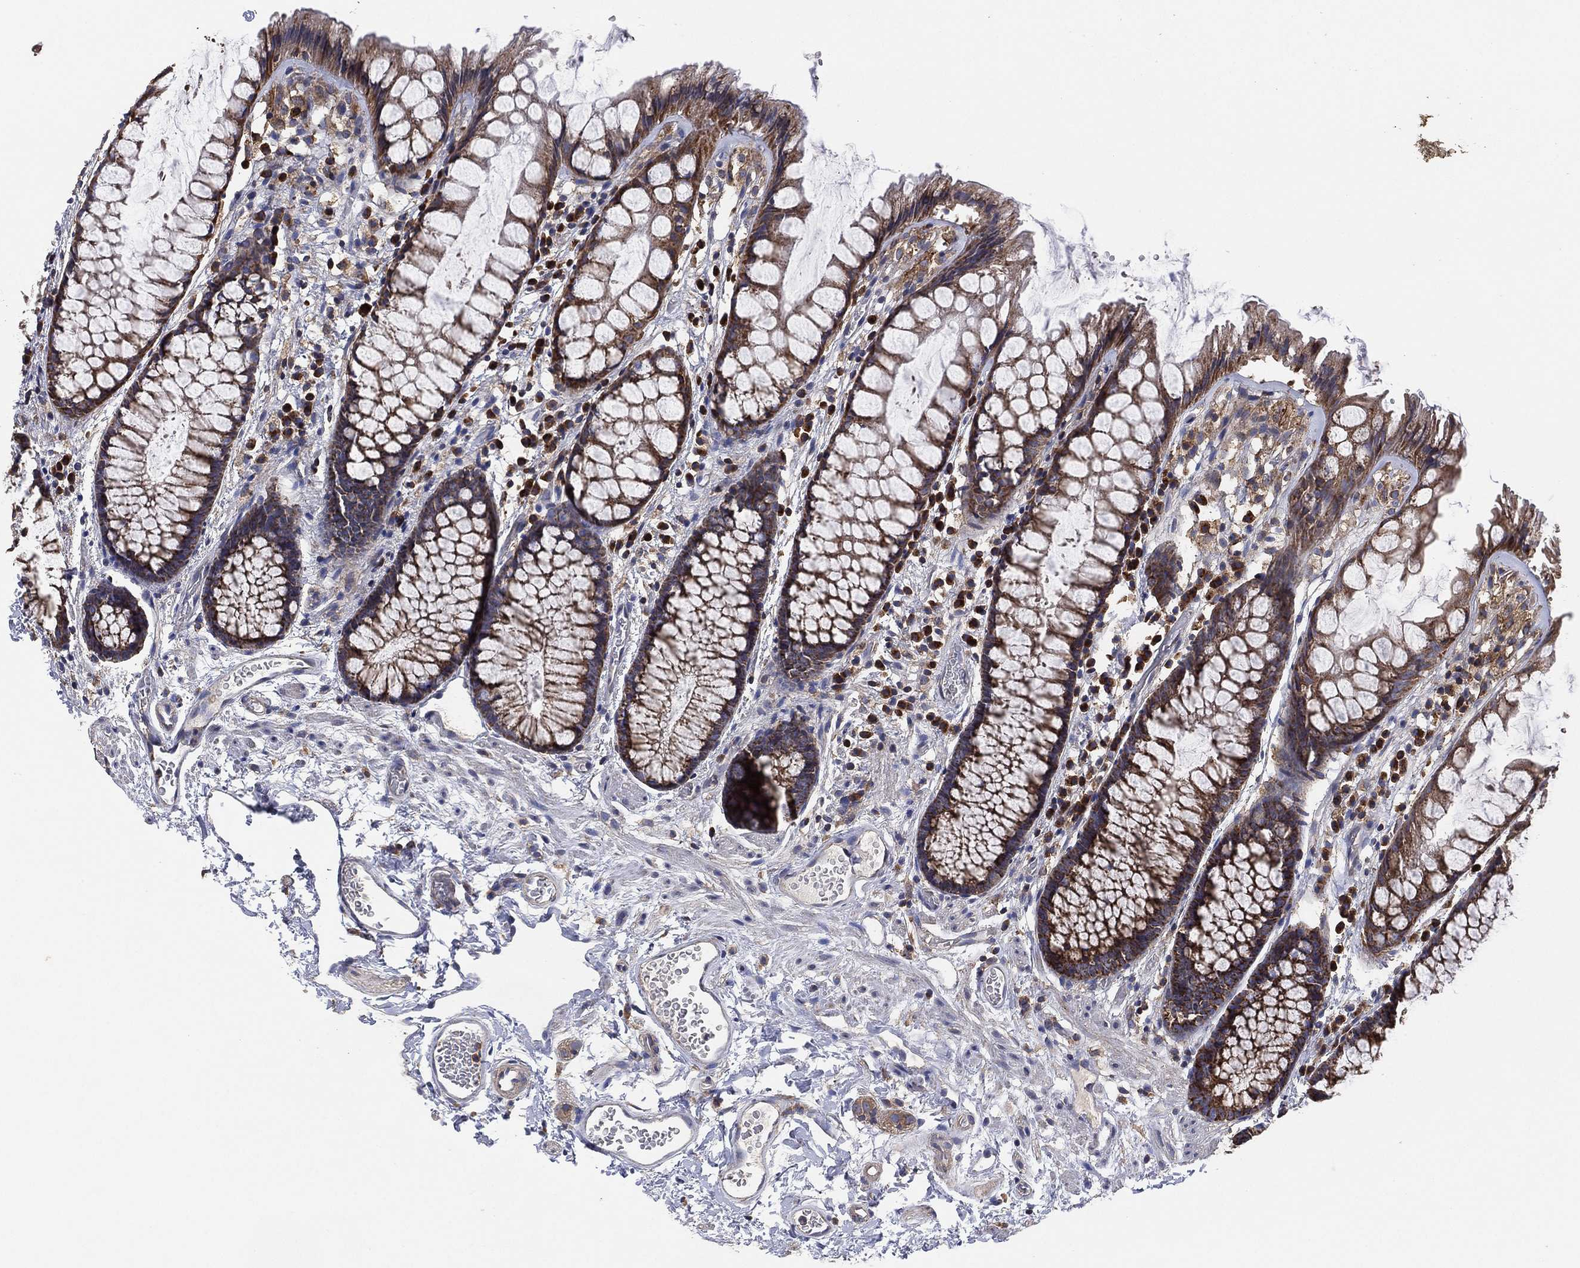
{"staining": {"intensity": "moderate", "quantity": "25%-75%", "location": "cytoplasmic/membranous"}, "tissue": "rectum", "cell_type": "Glandular cells", "image_type": "normal", "snomed": [{"axis": "morphology", "description": "Normal tissue, NOS"}, {"axis": "topography", "description": "Rectum"}], "caption": "Immunohistochemical staining of unremarkable human rectum shows 25%-75% levels of moderate cytoplasmic/membranous protein positivity in approximately 25%-75% of glandular cells.", "gene": "LIMD1", "patient": {"sex": "female", "age": 62}}